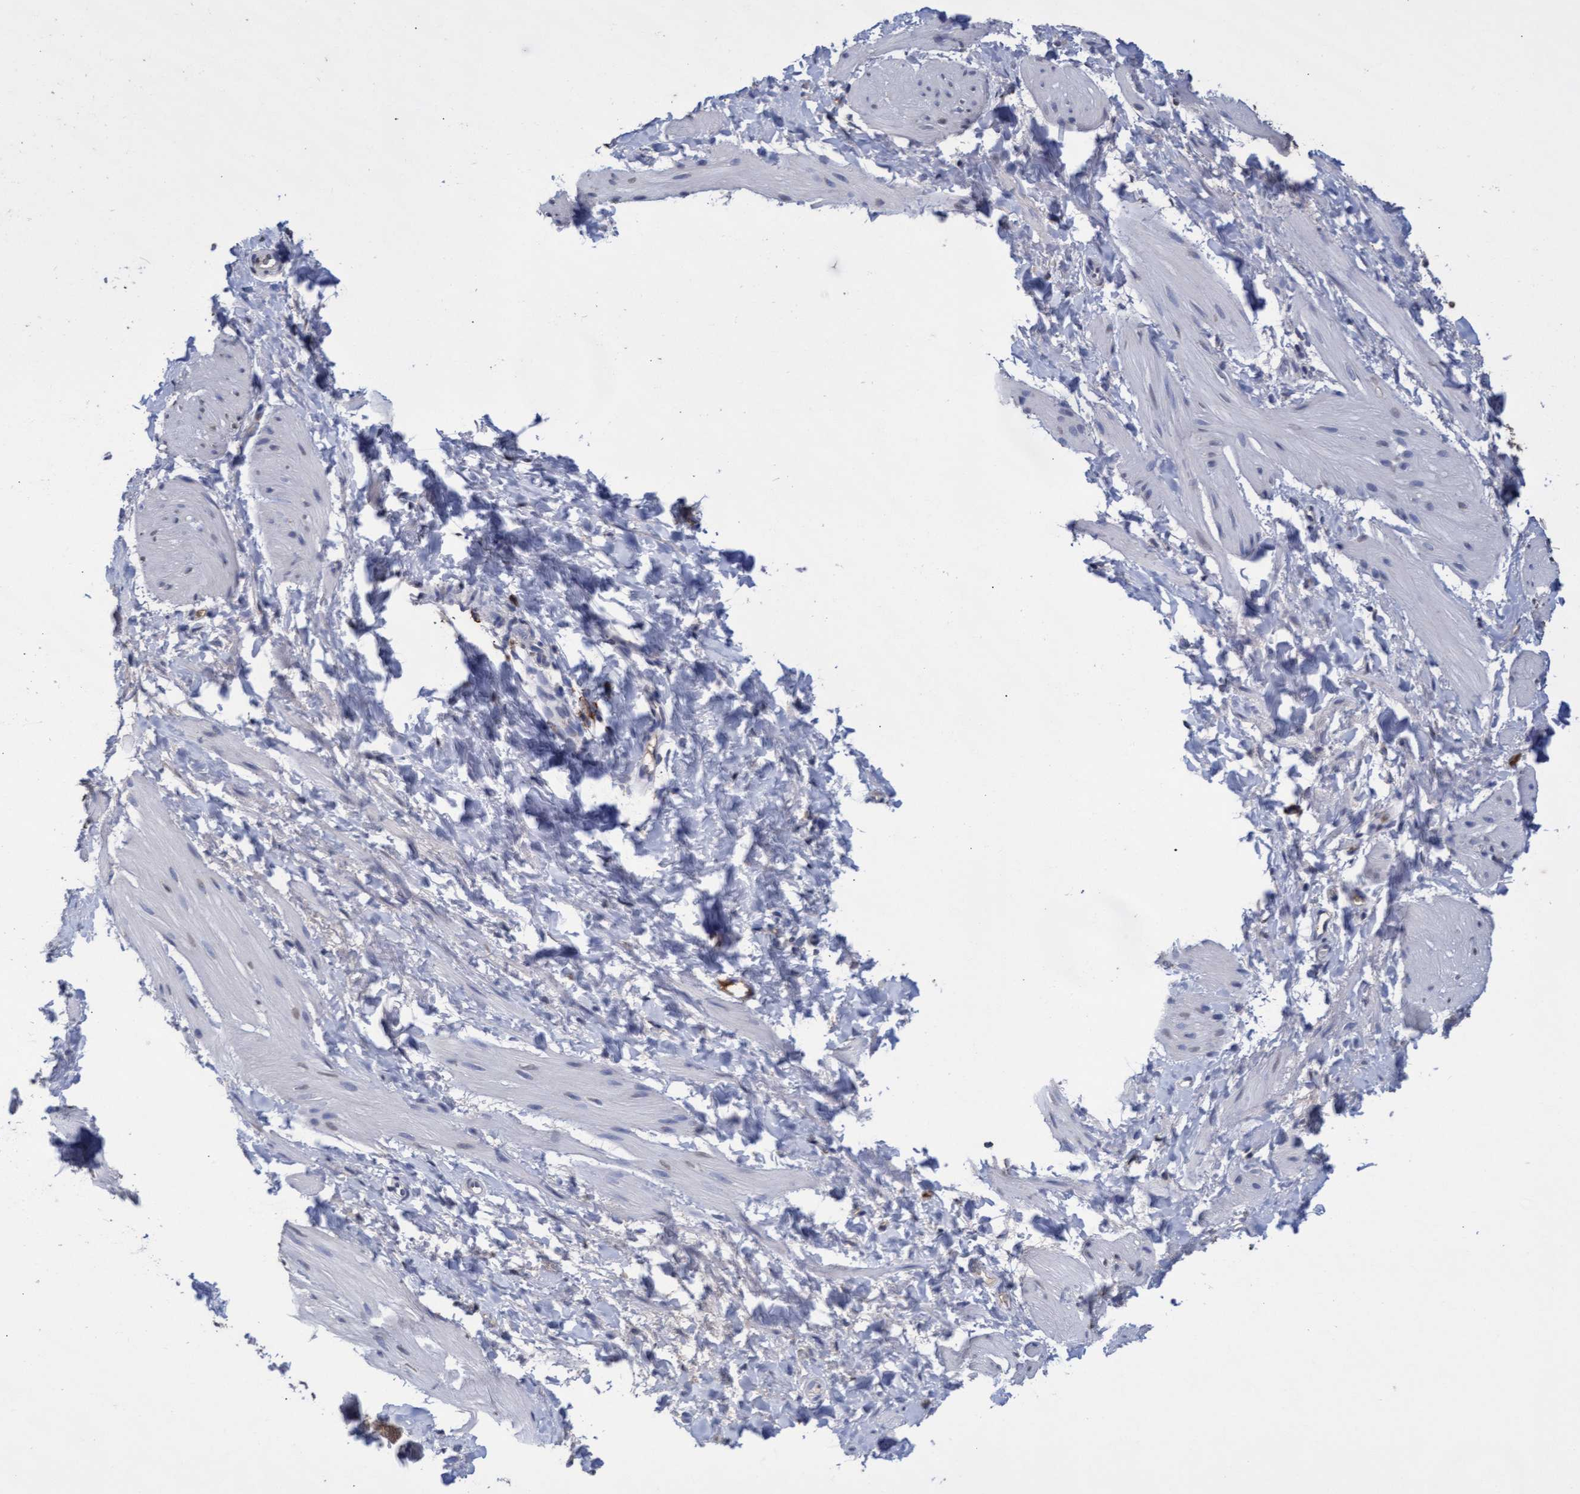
{"staining": {"intensity": "negative", "quantity": "none", "location": "none"}, "tissue": "smooth muscle", "cell_type": "Smooth muscle cells", "image_type": "normal", "snomed": [{"axis": "morphology", "description": "Normal tissue, NOS"}, {"axis": "topography", "description": "Smooth muscle"}], "caption": "Image shows no significant protein expression in smooth muscle cells of unremarkable smooth muscle.", "gene": "GPR39", "patient": {"sex": "male", "age": 16}}